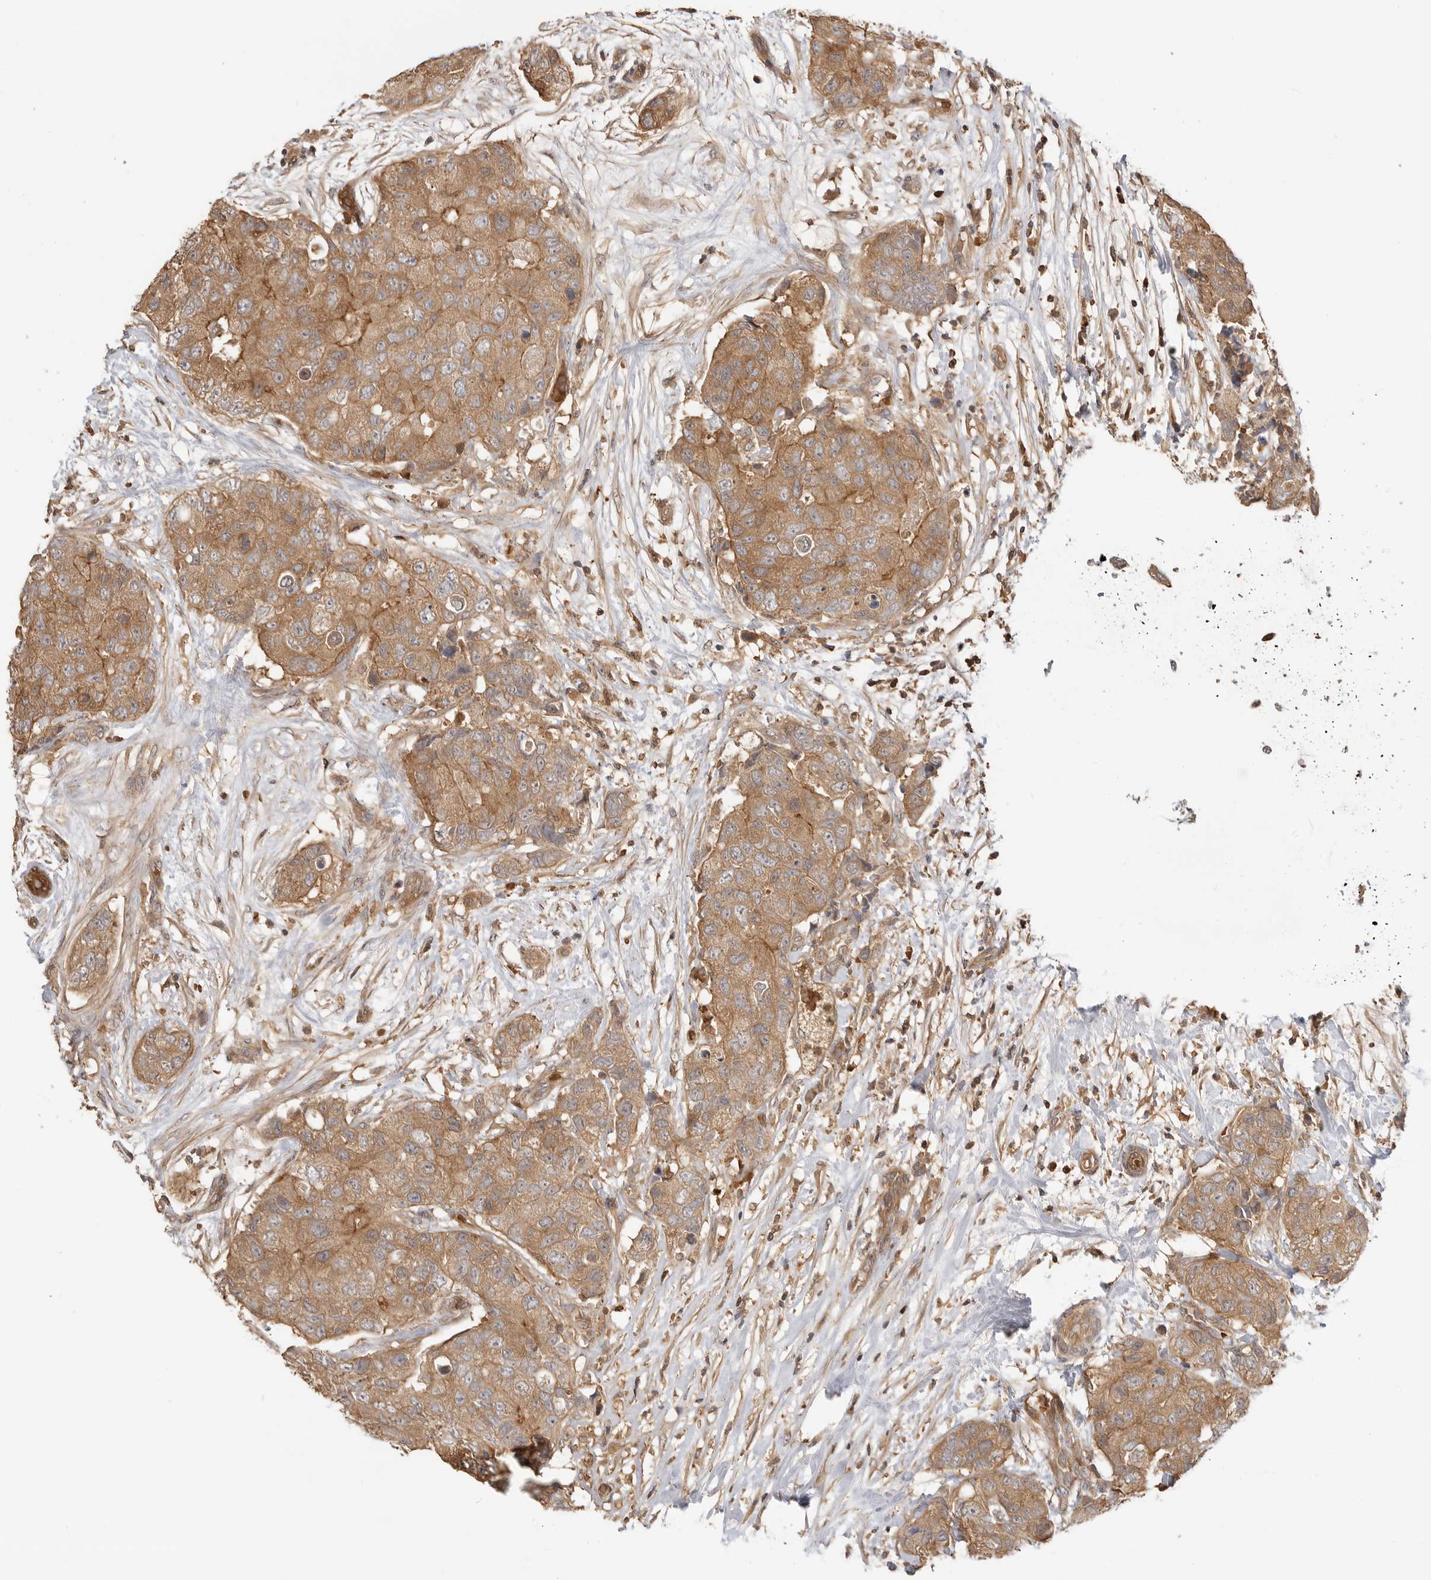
{"staining": {"intensity": "moderate", "quantity": ">75%", "location": "cytoplasmic/membranous"}, "tissue": "breast cancer", "cell_type": "Tumor cells", "image_type": "cancer", "snomed": [{"axis": "morphology", "description": "Duct carcinoma"}, {"axis": "topography", "description": "Breast"}], "caption": "Moderate cytoplasmic/membranous expression is appreciated in approximately >75% of tumor cells in breast invasive ductal carcinoma.", "gene": "CLDN12", "patient": {"sex": "female", "age": 62}}